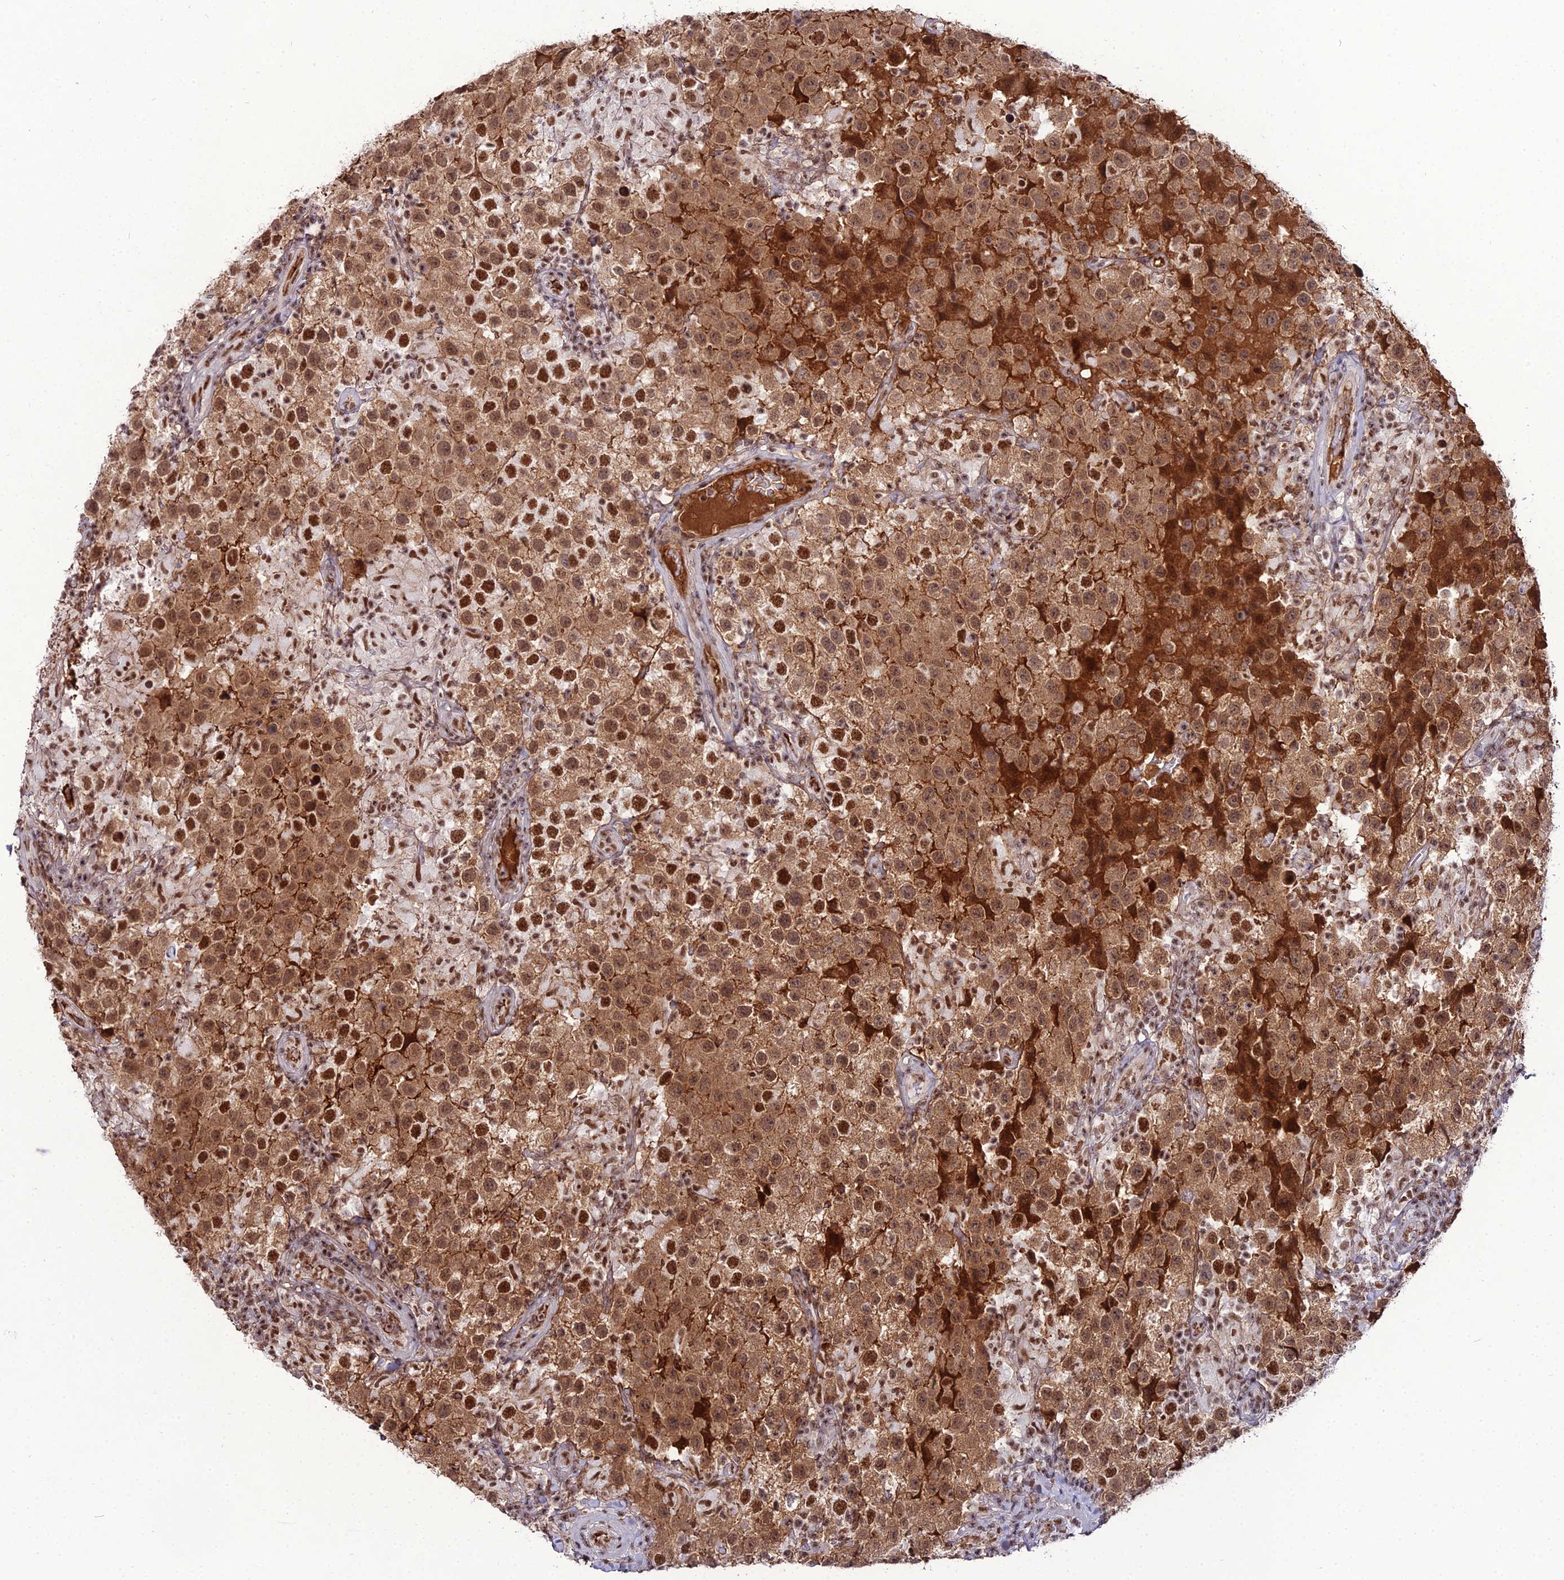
{"staining": {"intensity": "strong", "quantity": ">75%", "location": "cytoplasmic/membranous,nuclear"}, "tissue": "testis cancer", "cell_type": "Tumor cells", "image_type": "cancer", "snomed": [{"axis": "morphology", "description": "Seminoma, NOS"}, {"axis": "morphology", "description": "Carcinoma, Embryonal, NOS"}, {"axis": "topography", "description": "Testis"}], "caption": "Seminoma (testis) stained with immunohistochemistry exhibits strong cytoplasmic/membranous and nuclear positivity in approximately >75% of tumor cells.", "gene": "RBM12", "patient": {"sex": "male", "age": 41}}